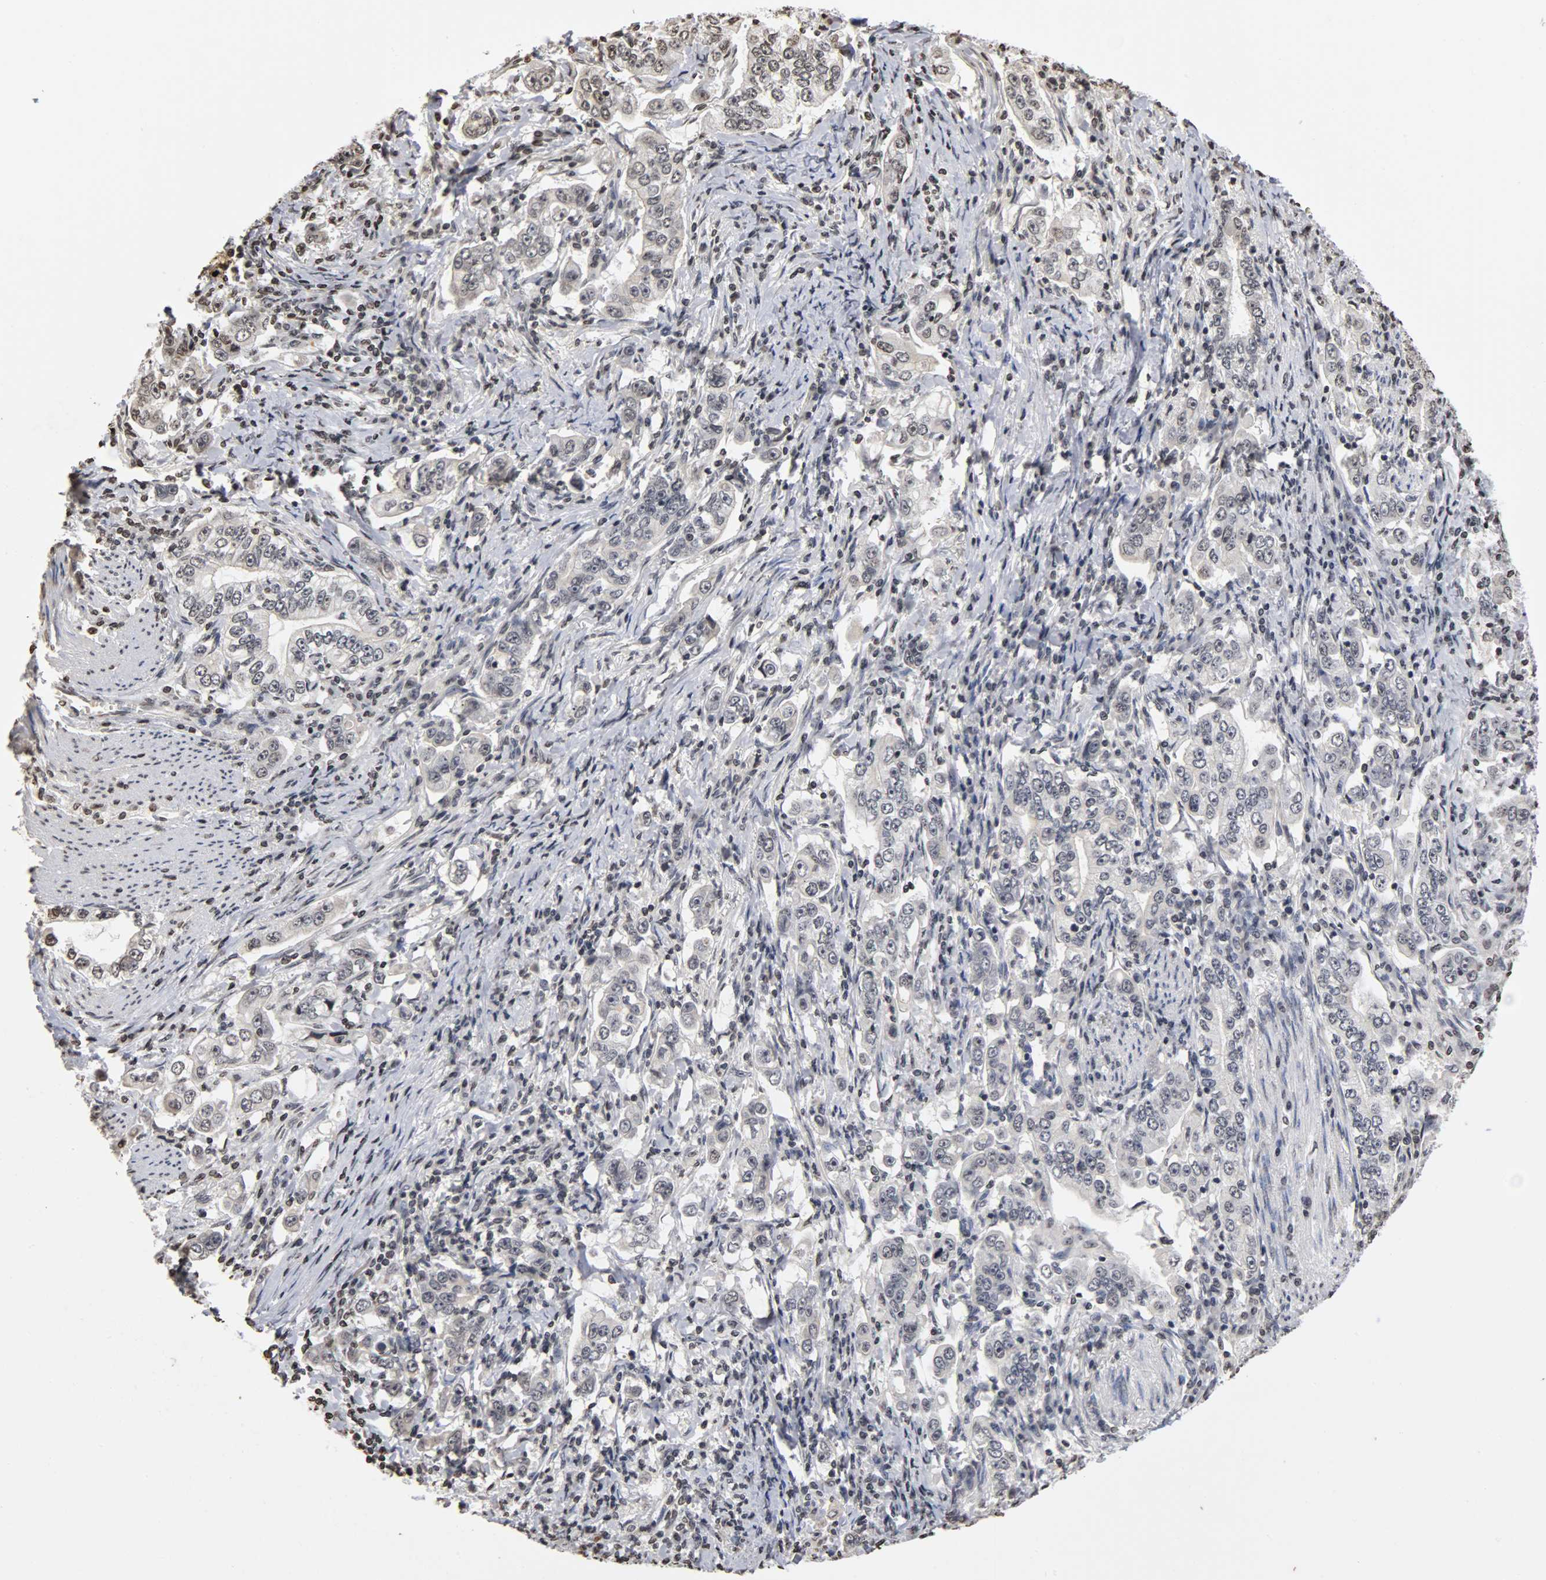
{"staining": {"intensity": "weak", "quantity": "<25%", "location": "nuclear"}, "tissue": "stomach cancer", "cell_type": "Tumor cells", "image_type": "cancer", "snomed": [{"axis": "morphology", "description": "Adenocarcinoma, NOS"}, {"axis": "topography", "description": "Stomach, lower"}], "caption": "High power microscopy micrograph of an immunohistochemistry (IHC) histopathology image of stomach cancer (adenocarcinoma), revealing no significant positivity in tumor cells.", "gene": "ERCC2", "patient": {"sex": "female", "age": 72}}